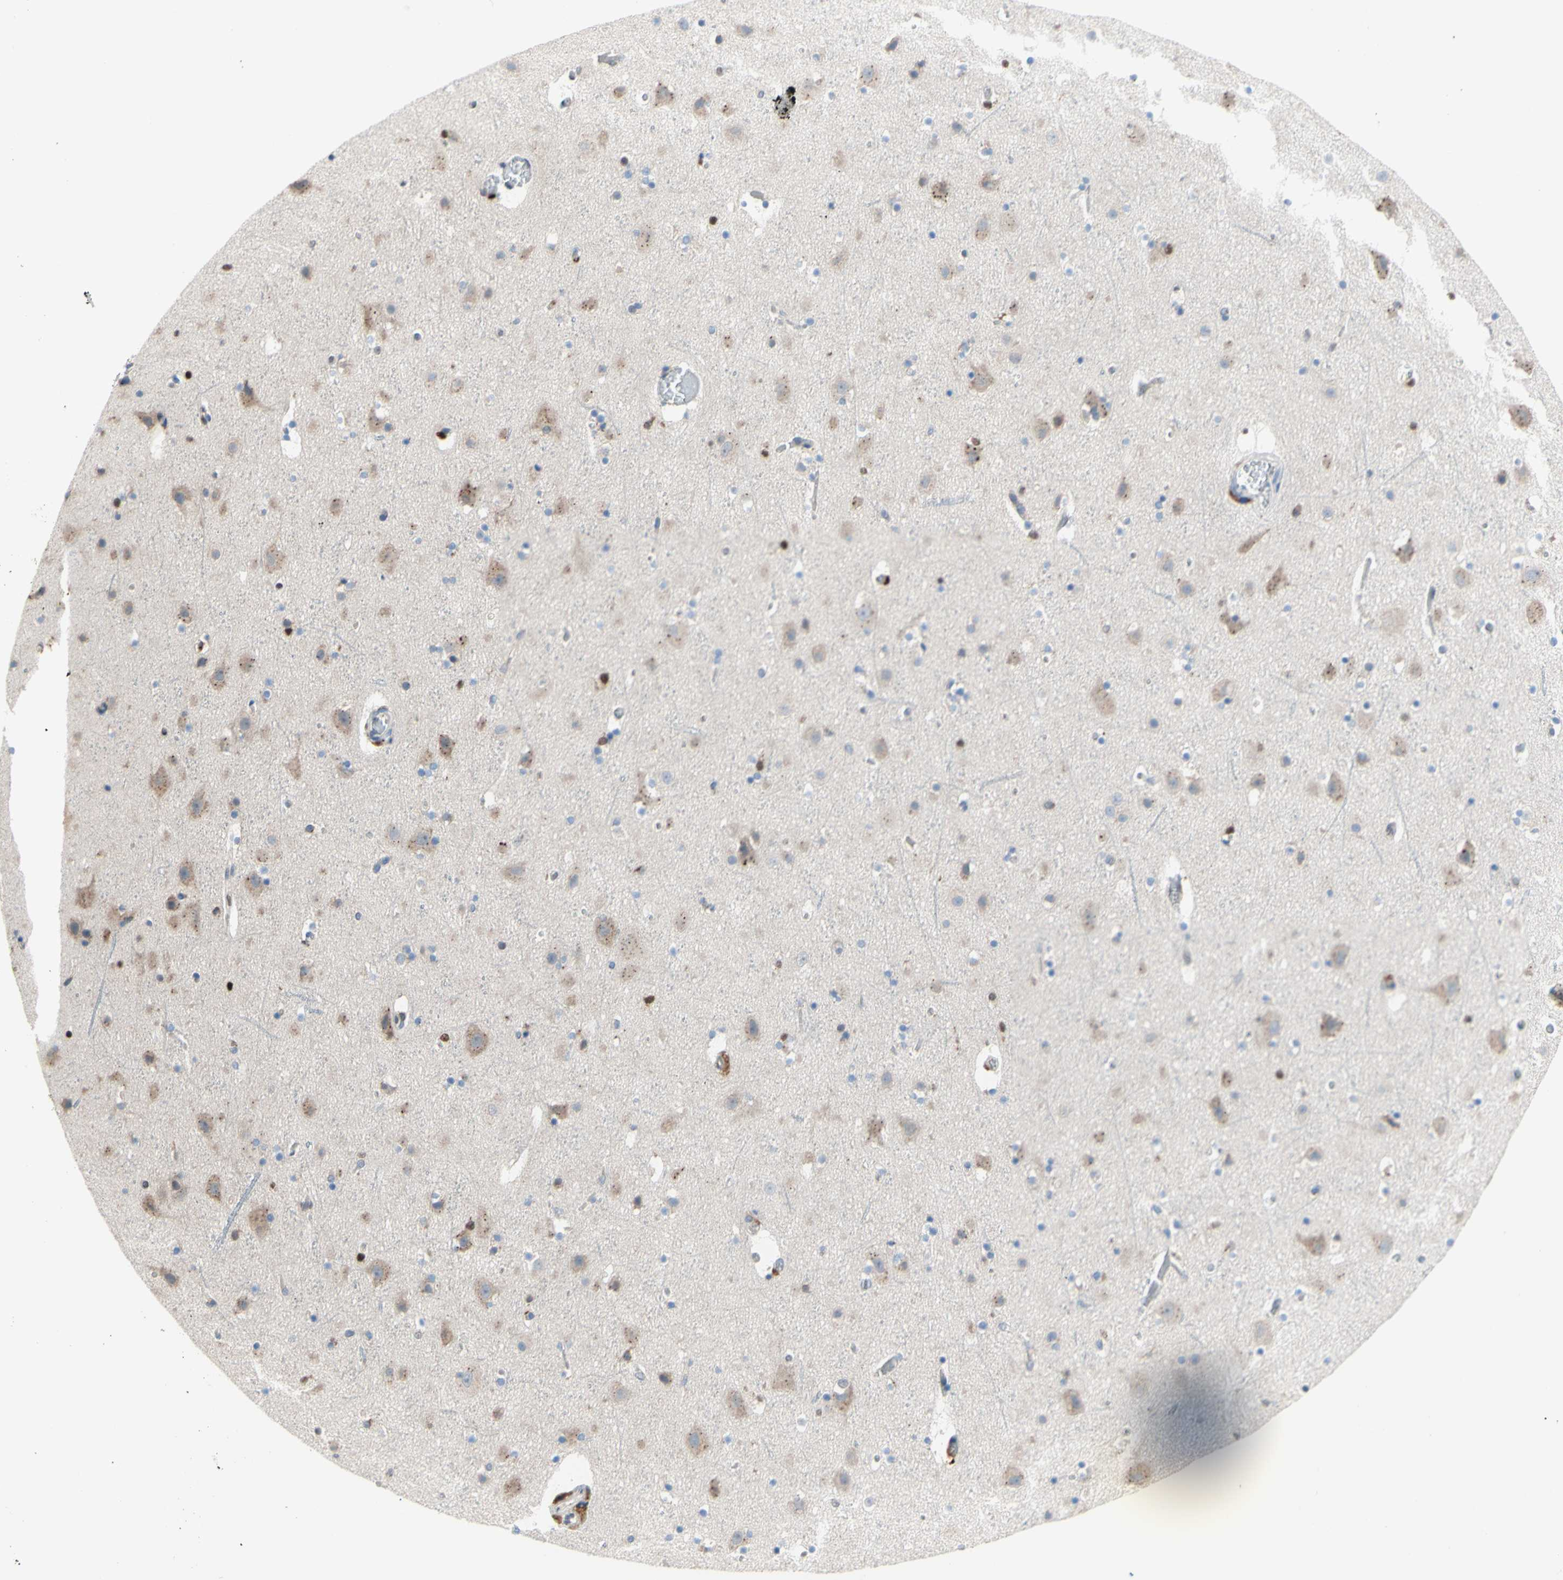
{"staining": {"intensity": "negative", "quantity": "none", "location": "none"}, "tissue": "cerebral cortex", "cell_type": "Endothelial cells", "image_type": "normal", "snomed": [{"axis": "morphology", "description": "Normal tissue, NOS"}, {"axis": "topography", "description": "Cerebral cortex"}], "caption": "Benign cerebral cortex was stained to show a protein in brown. There is no significant expression in endothelial cells. (DAB immunohistochemistry visualized using brightfield microscopy, high magnification).", "gene": "EED", "patient": {"sex": "male", "age": 45}}